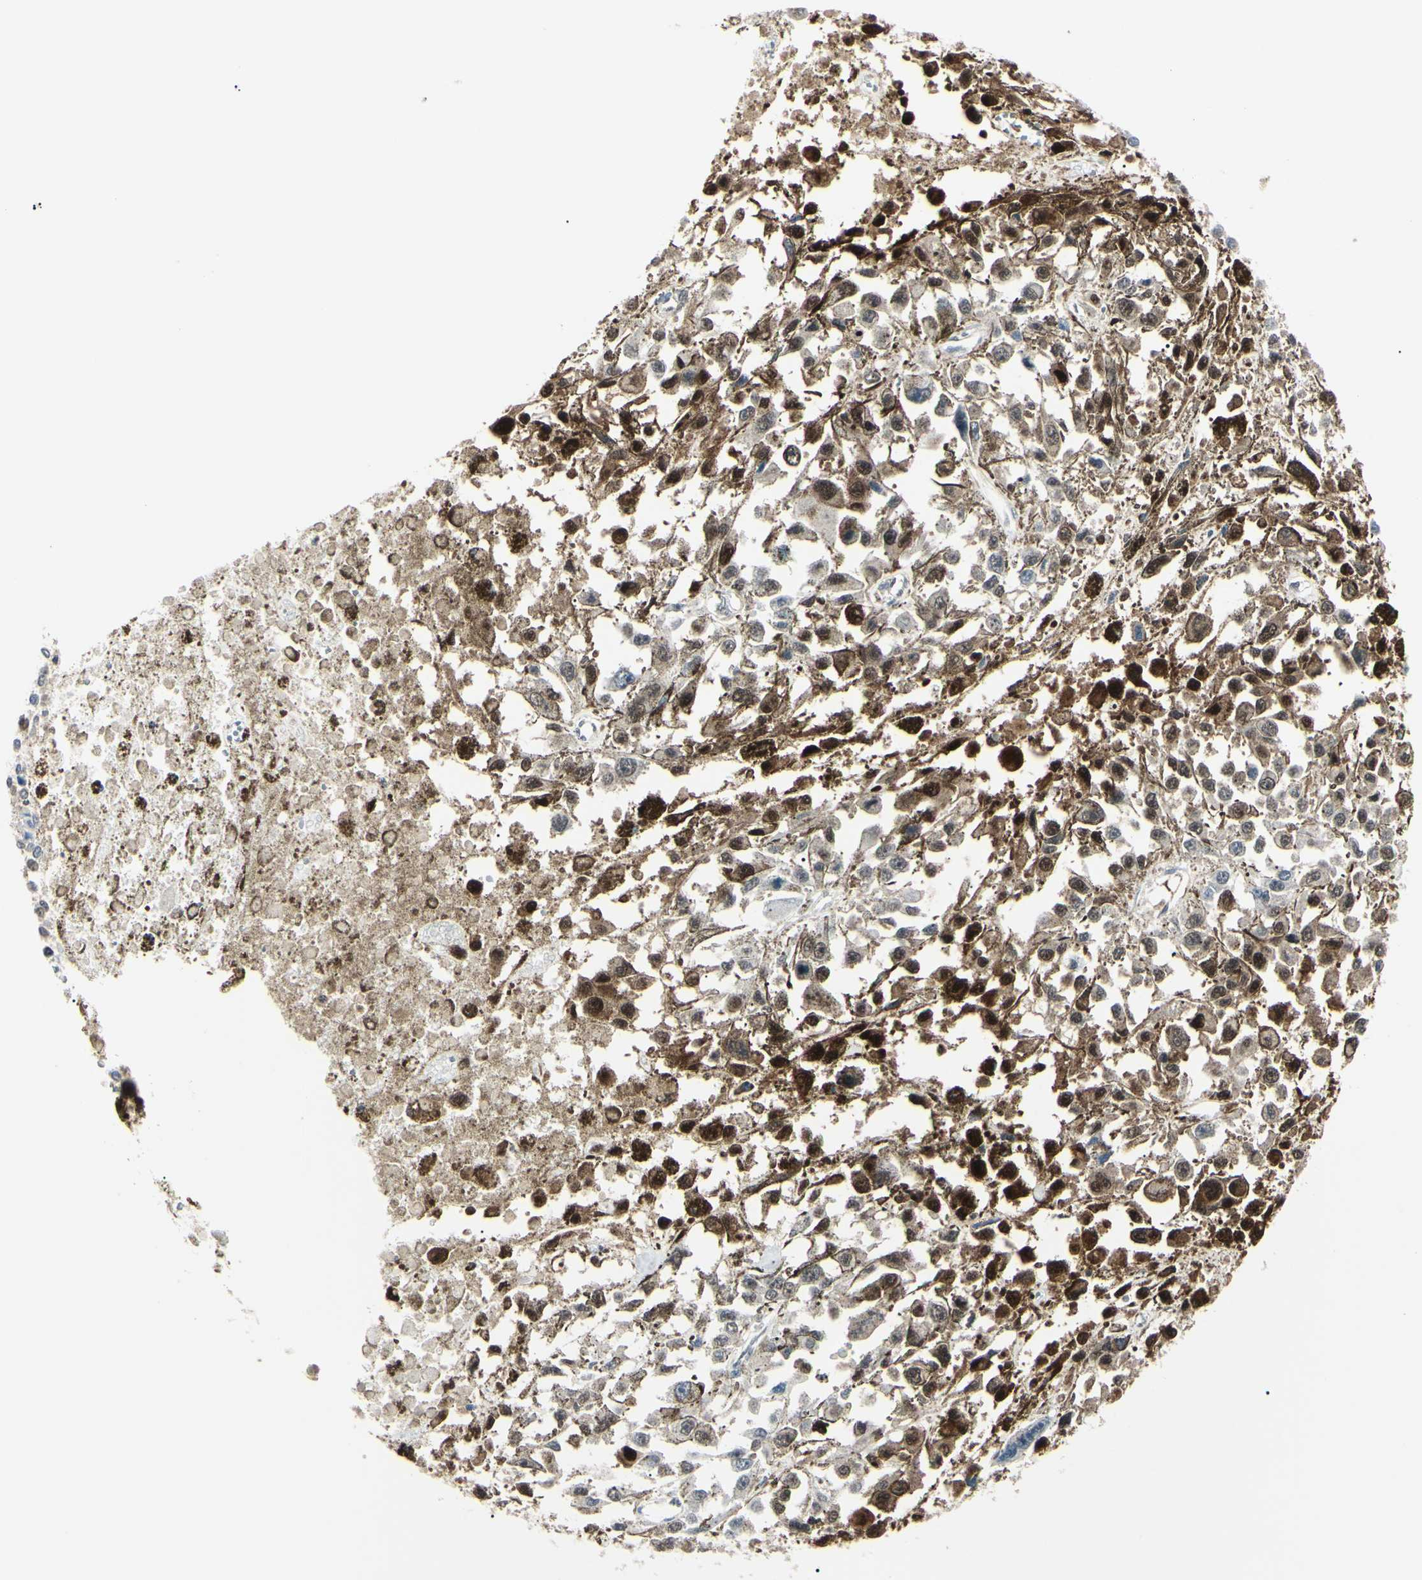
{"staining": {"intensity": "moderate", "quantity": "25%-75%", "location": "cytoplasmic/membranous,nuclear"}, "tissue": "melanoma", "cell_type": "Tumor cells", "image_type": "cancer", "snomed": [{"axis": "morphology", "description": "Malignant melanoma, Metastatic site"}, {"axis": "topography", "description": "Lymph node"}], "caption": "High-power microscopy captured an immunohistochemistry (IHC) histopathology image of malignant melanoma (metastatic site), revealing moderate cytoplasmic/membranous and nuclear expression in approximately 25%-75% of tumor cells.", "gene": "PGK1", "patient": {"sex": "male", "age": 59}}